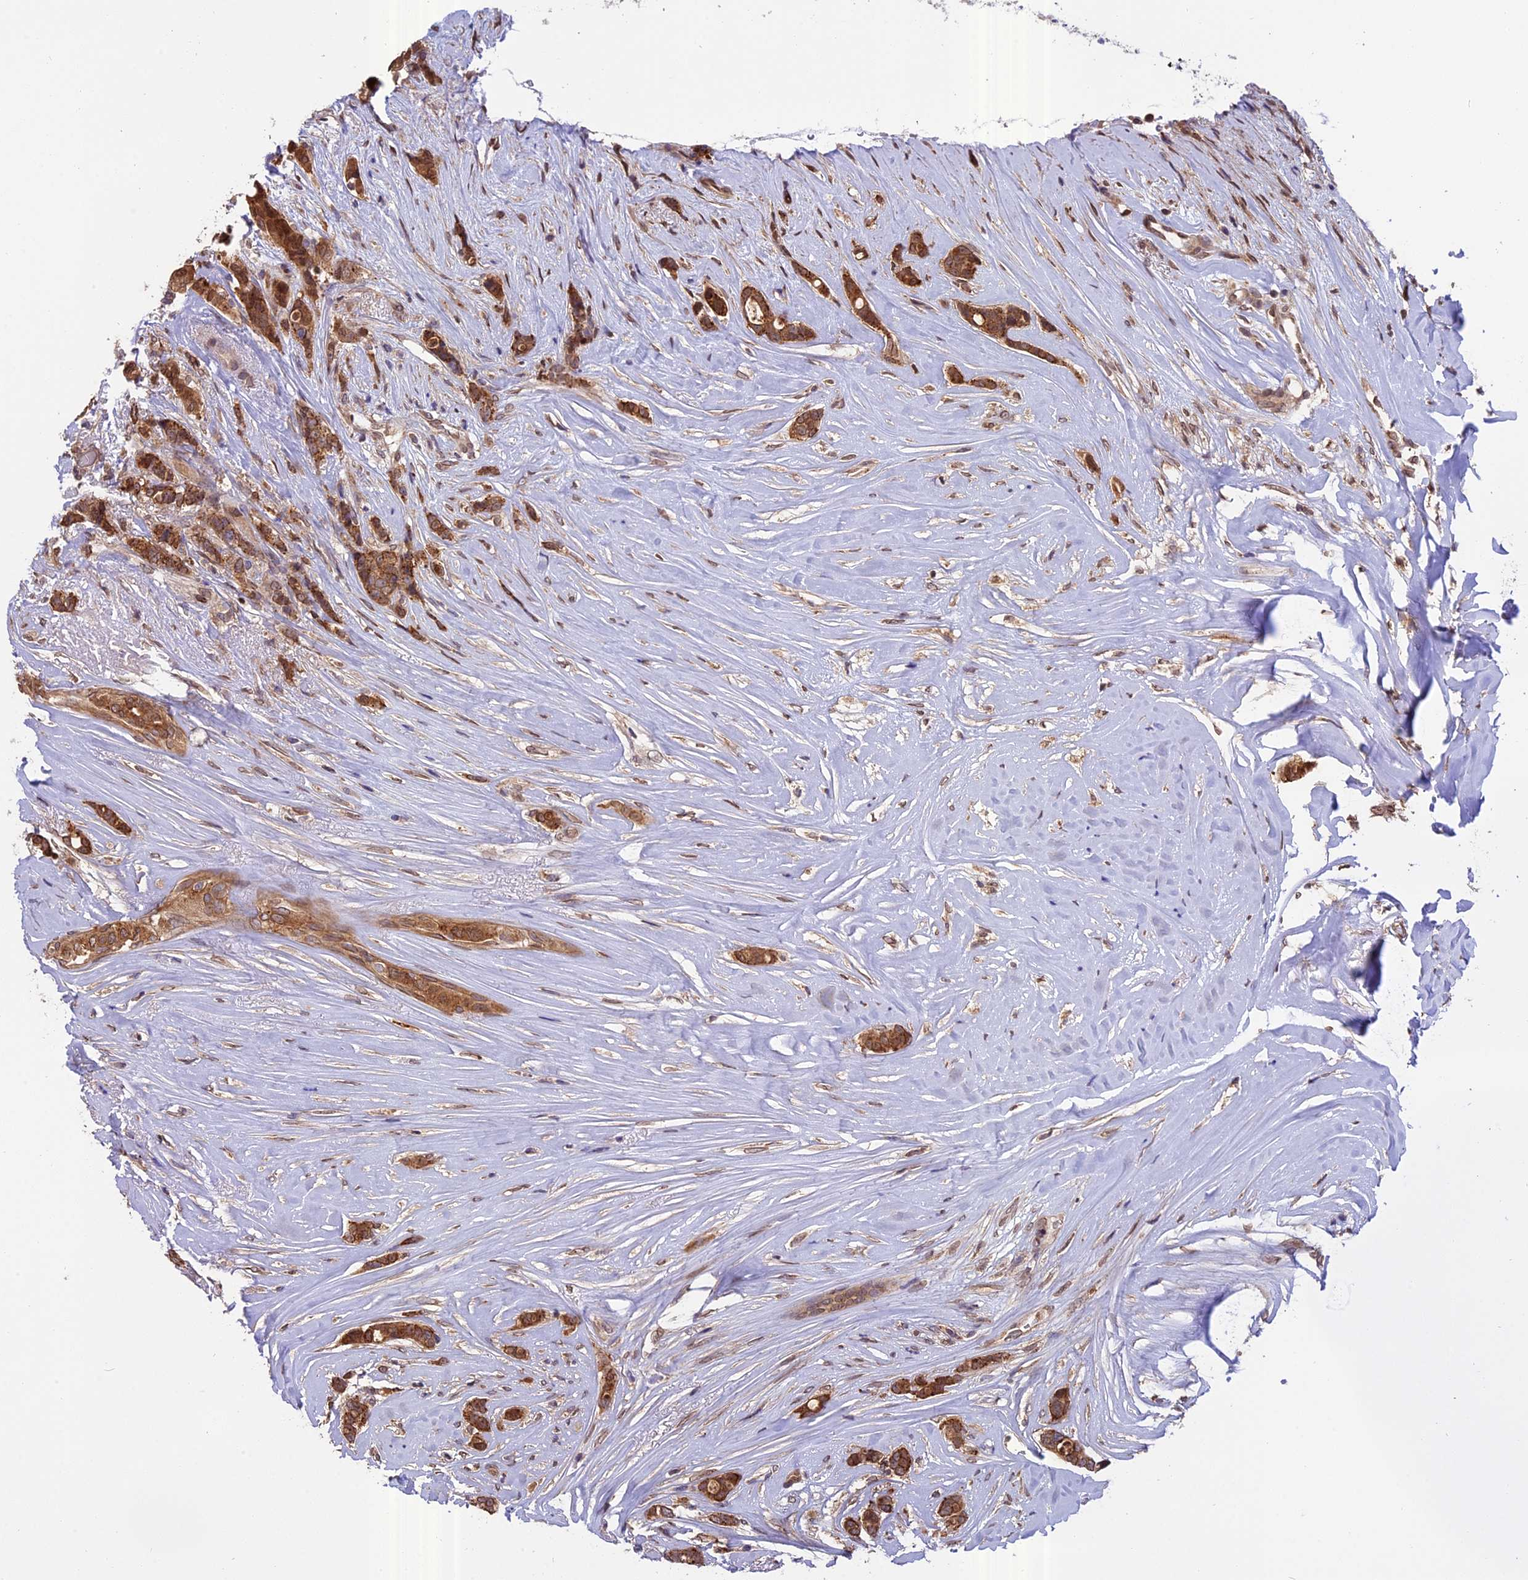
{"staining": {"intensity": "strong", "quantity": ">75%", "location": "cytoplasmic/membranous"}, "tissue": "breast cancer", "cell_type": "Tumor cells", "image_type": "cancer", "snomed": [{"axis": "morphology", "description": "Lobular carcinoma"}, {"axis": "topography", "description": "Breast"}], "caption": "An immunohistochemistry (IHC) photomicrograph of tumor tissue is shown. Protein staining in brown shows strong cytoplasmic/membranous positivity in breast cancer within tumor cells. (Brightfield microscopy of DAB IHC at high magnification).", "gene": "CHMP2A", "patient": {"sex": "female", "age": 51}}